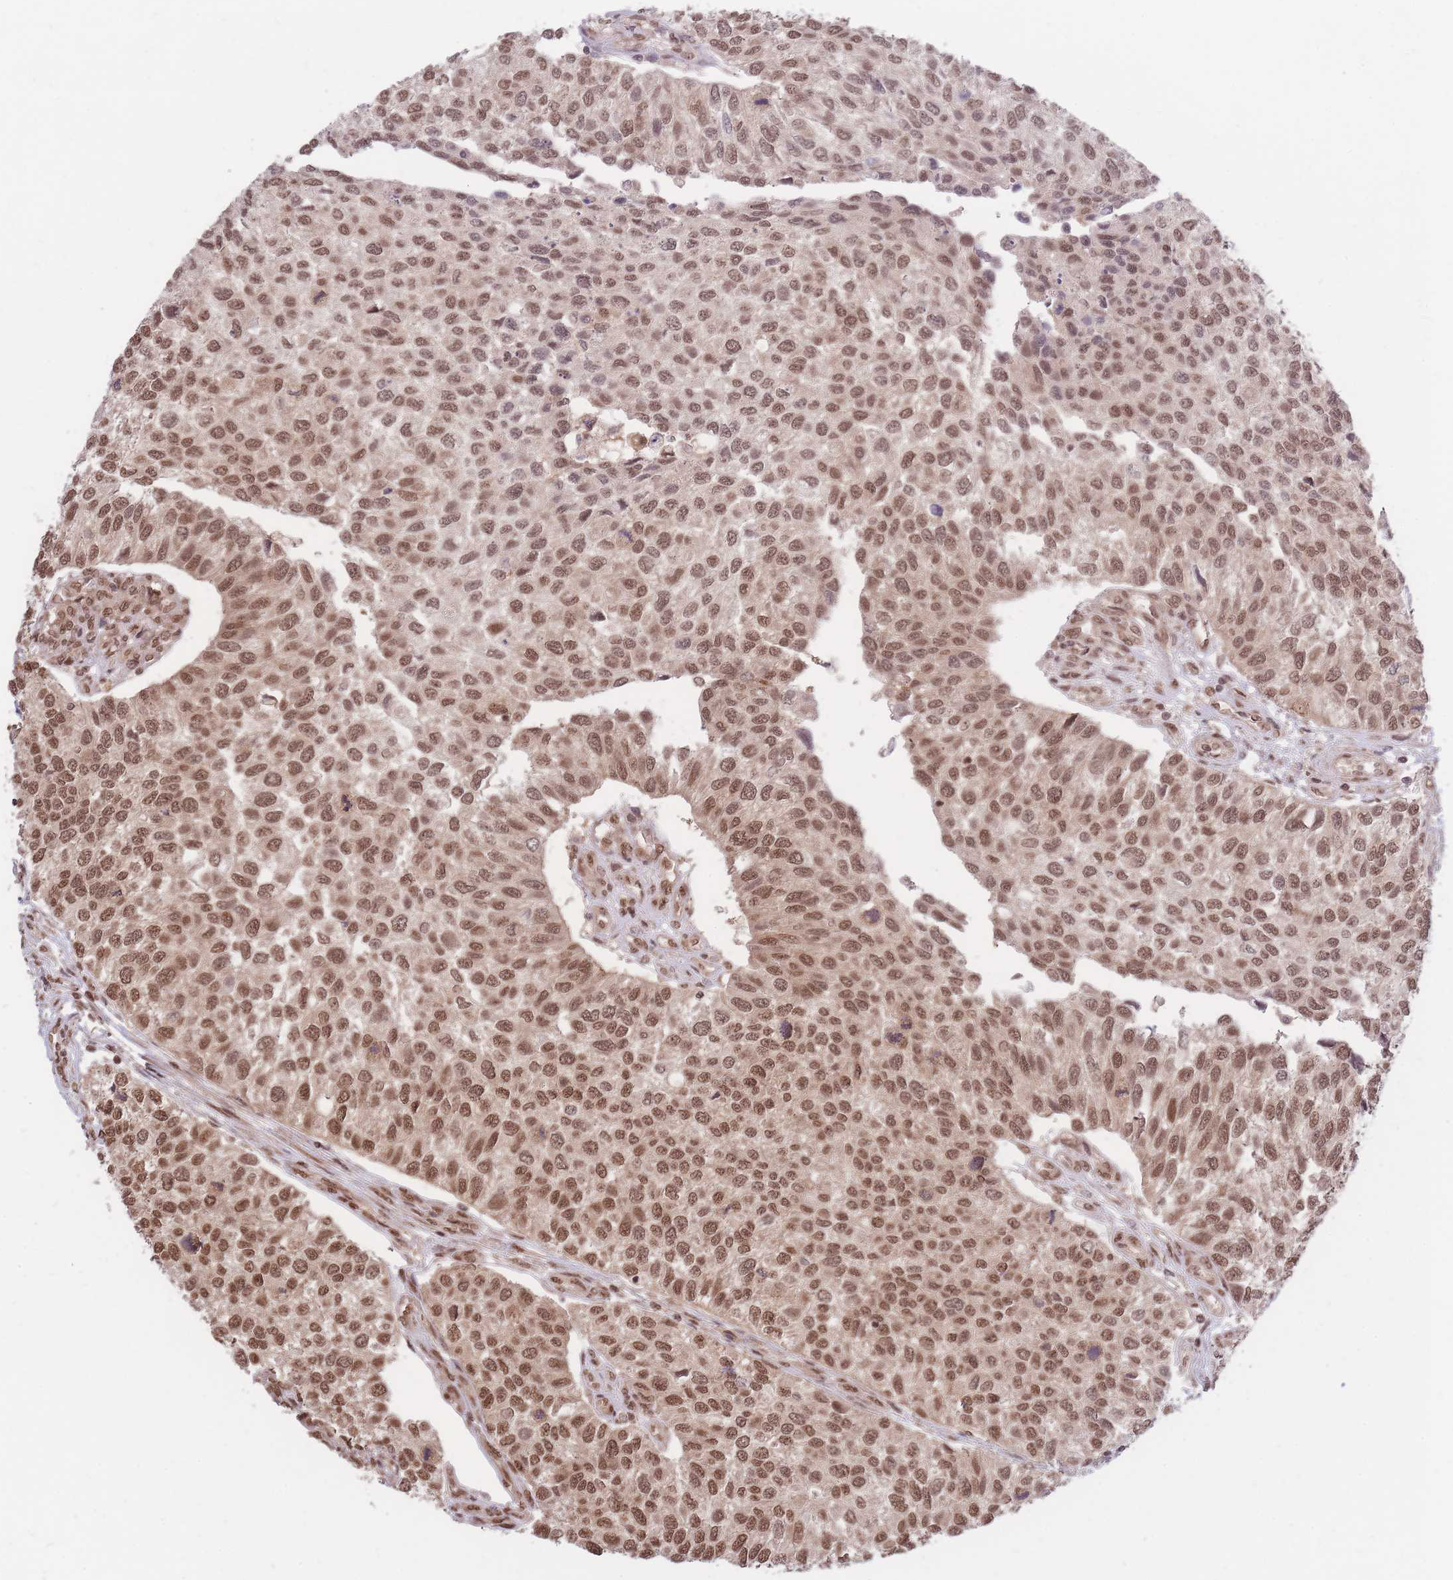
{"staining": {"intensity": "moderate", "quantity": ">75%", "location": "nuclear"}, "tissue": "urothelial cancer", "cell_type": "Tumor cells", "image_type": "cancer", "snomed": [{"axis": "morphology", "description": "Urothelial carcinoma, NOS"}, {"axis": "topography", "description": "Urinary bladder"}], "caption": "This histopathology image exhibits urothelial cancer stained with immunohistochemistry (IHC) to label a protein in brown. The nuclear of tumor cells show moderate positivity for the protein. Nuclei are counter-stained blue.", "gene": "SRA1", "patient": {"sex": "male", "age": 55}}